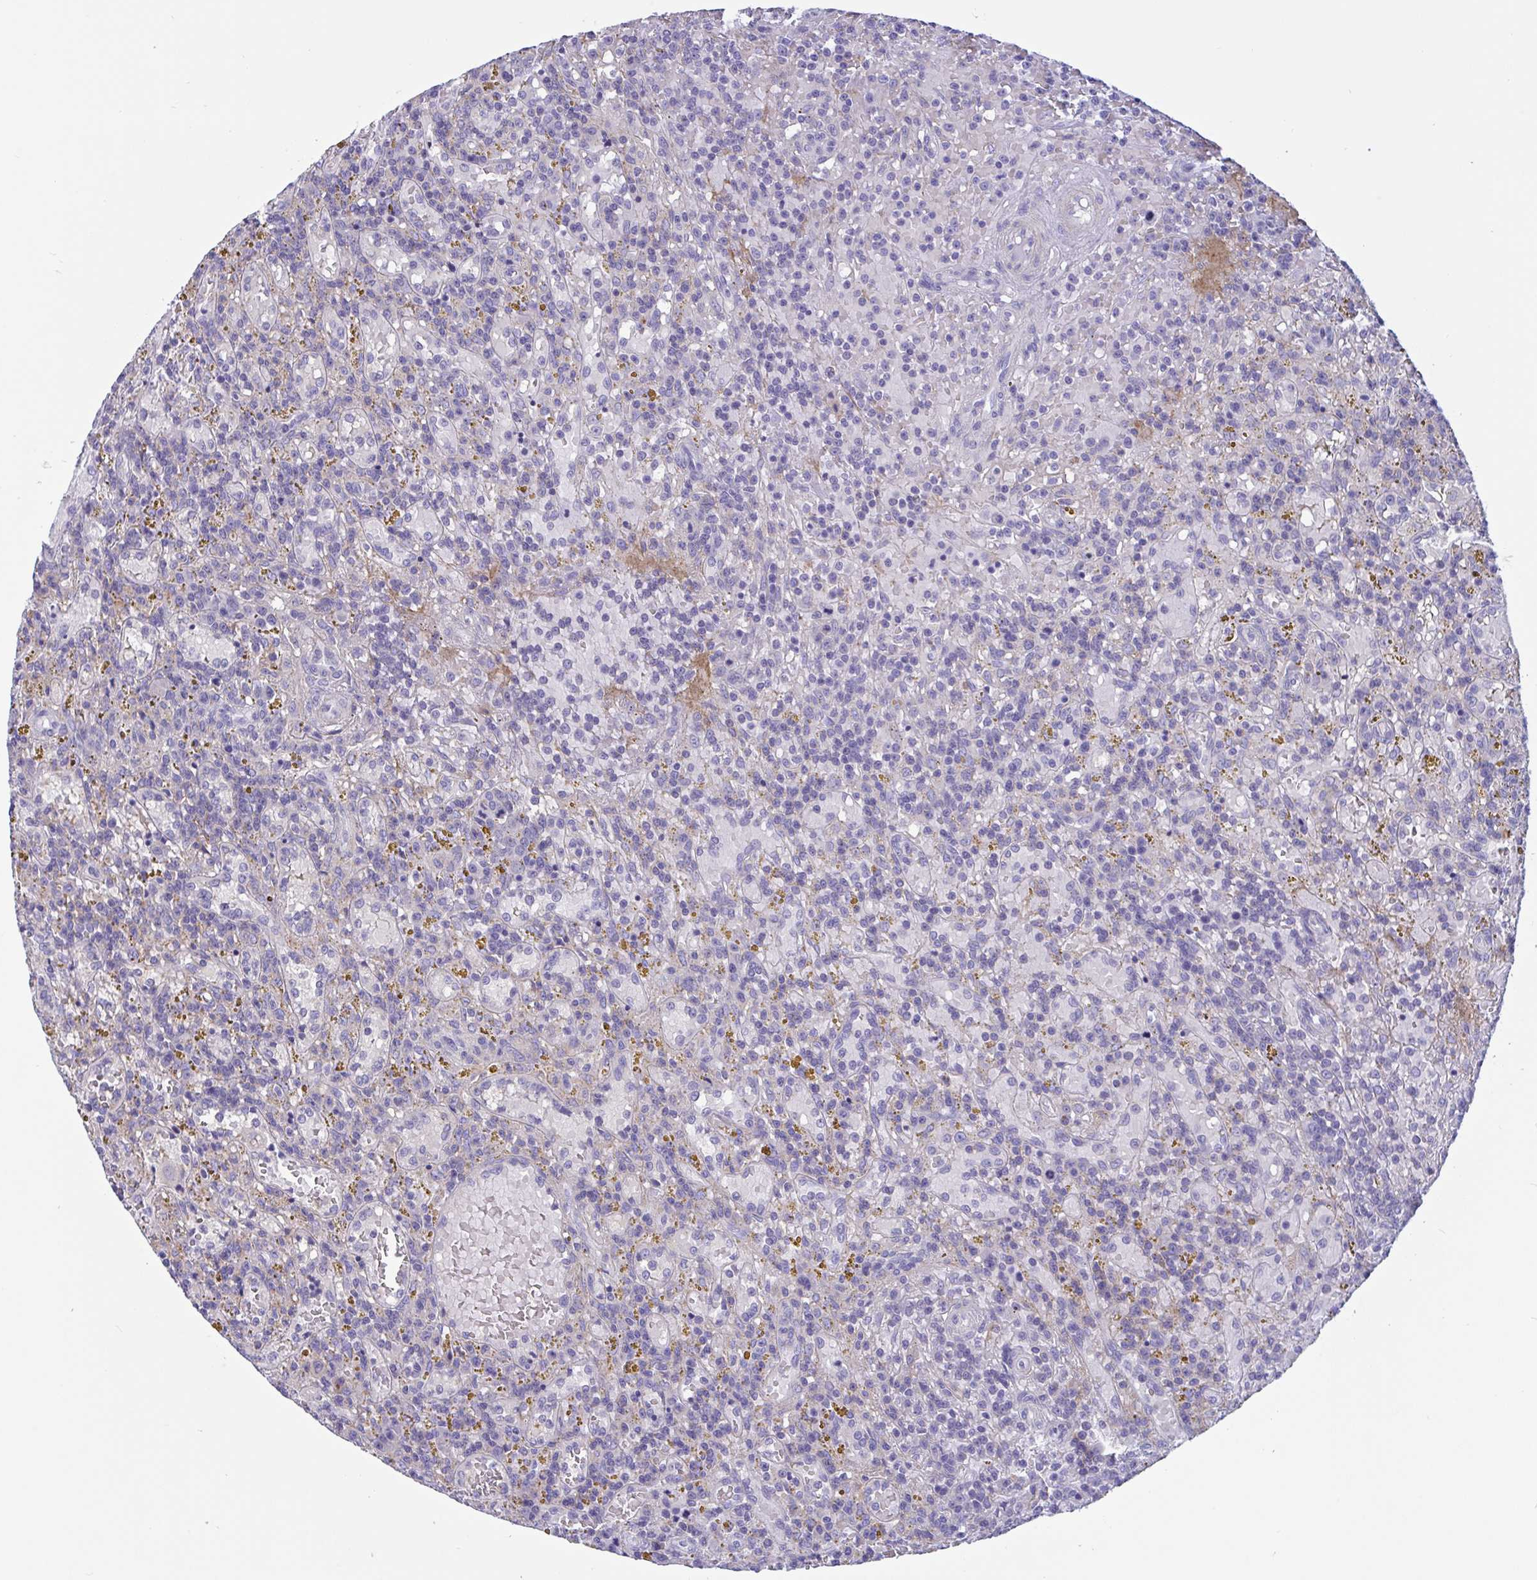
{"staining": {"intensity": "negative", "quantity": "none", "location": "none"}, "tissue": "lymphoma", "cell_type": "Tumor cells", "image_type": "cancer", "snomed": [{"axis": "morphology", "description": "Malignant lymphoma, non-Hodgkin's type, Low grade"}, {"axis": "topography", "description": "Spleen"}], "caption": "Tumor cells are negative for protein expression in human lymphoma.", "gene": "OXLD1", "patient": {"sex": "female", "age": 65}}